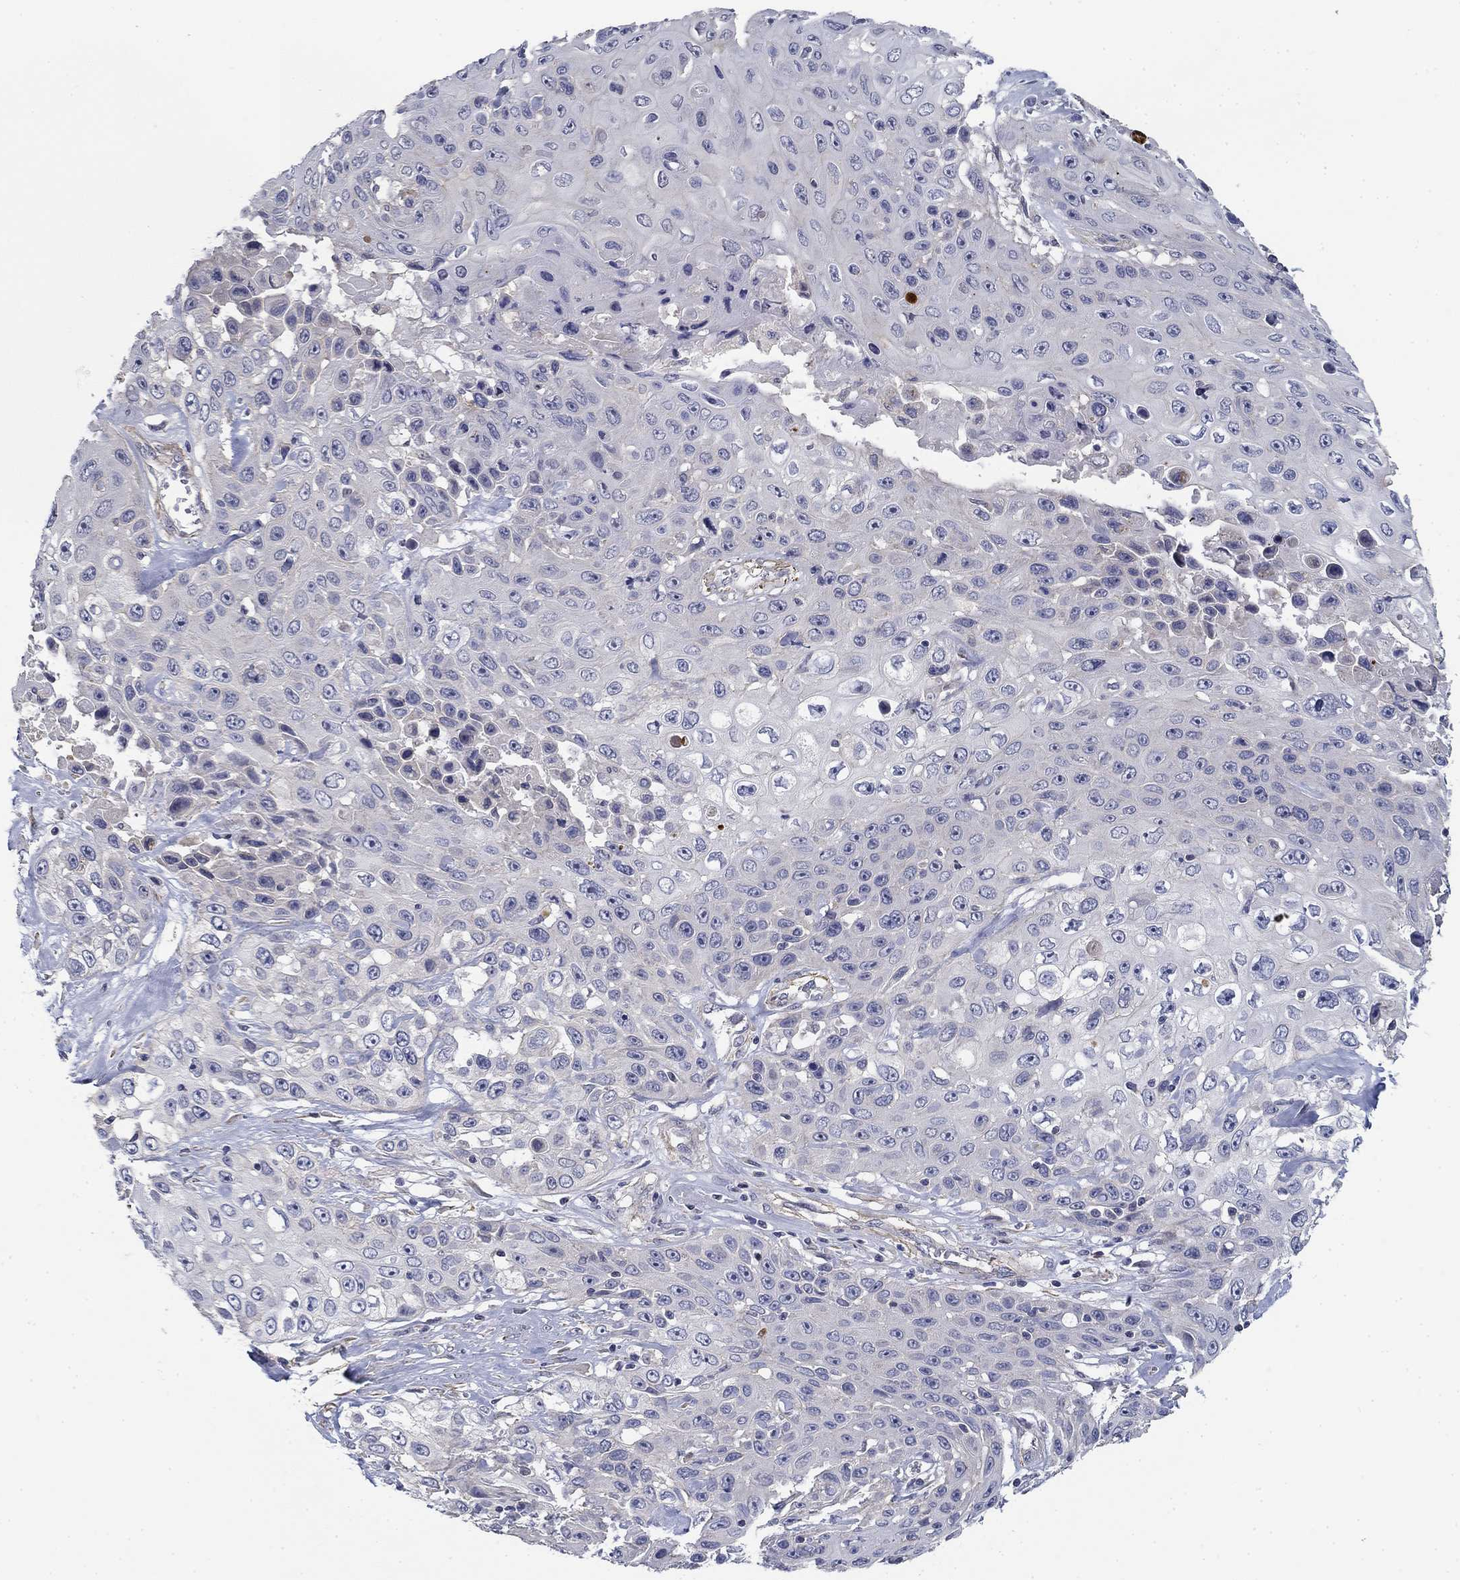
{"staining": {"intensity": "negative", "quantity": "none", "location": "none"}, "tissue": "skin cancer", "cell_type": "Tumor cells", "image_type": "cancer", "snomed": [{"axis": "morphology", "description": "Squamous cell carcinoma, NOS"}, {"axis": "topography", "description": "Skin"}], "caption": "A micrograph of skin squamous cell carcinoma stained for a protein reveals no brown staining in tumor cells.", "gene": "GRK7", "patient": {"sex": "male", "age": 82}}